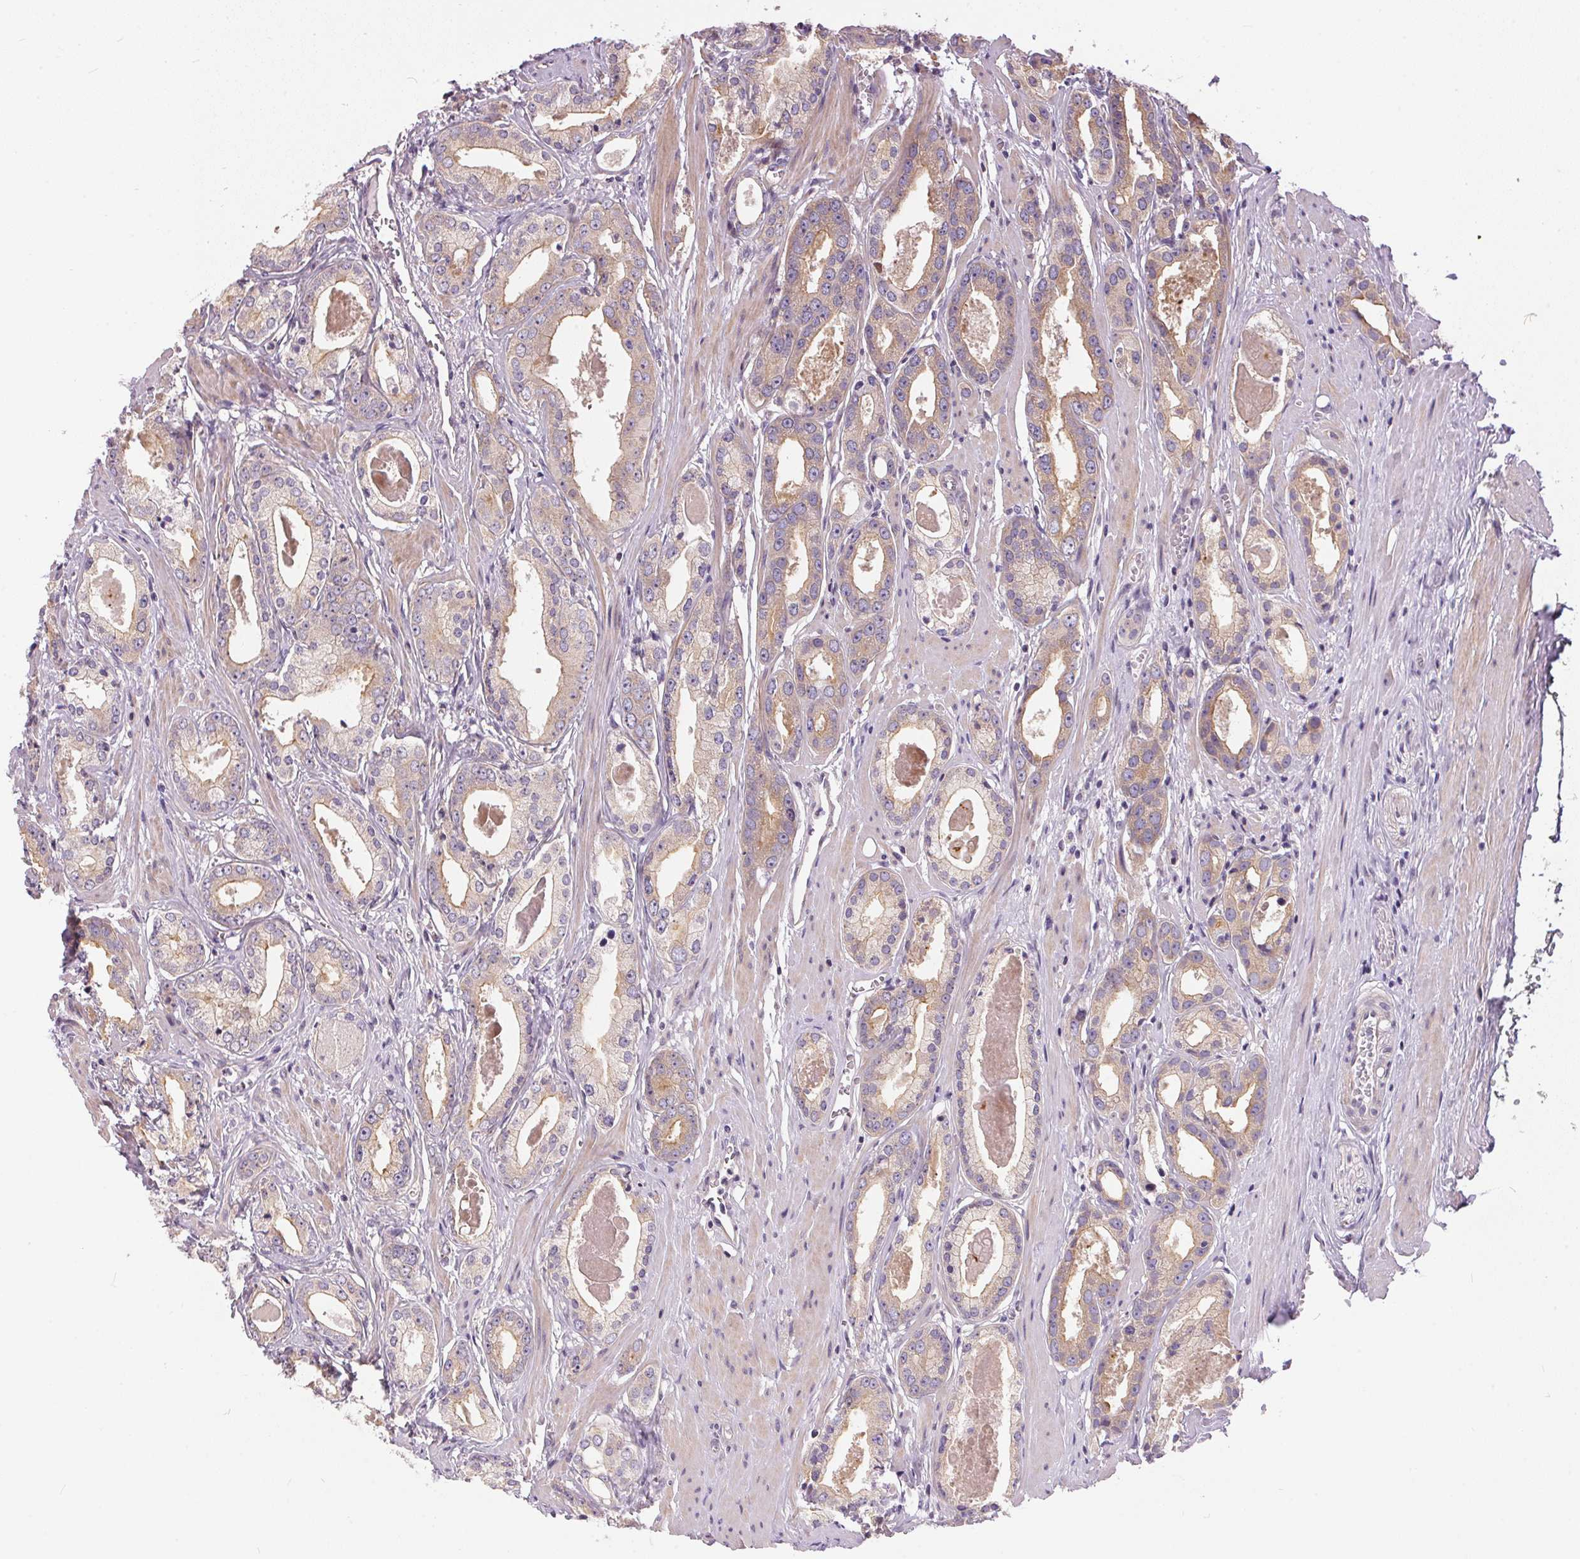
{"staining": {"intensity": "weak", "quantity": ">75%", "location": "cytoplasmic/membranous"}, "tissue": "prostate cancer", "cell_type": "Tumor cells", "image_type": "cancer", "snomed": [{"axis": "morphology", "description": "Adenocarcinoma, NOS"}, {"axis": "morphology", "description": "Adenocarcinoma, Low grade"}, {"axis": "topography", "description": "Prostate"}], "caption": "Adenocarcinoma (low-grade) (prostate) stained with DAB immunohistochemistry displays low levels of weak cytoplasmic/membranous positivity in approximately >75% of tumor cells.", "gene": "UNC13B", "patient": {"sex": "male", "age": 64}}